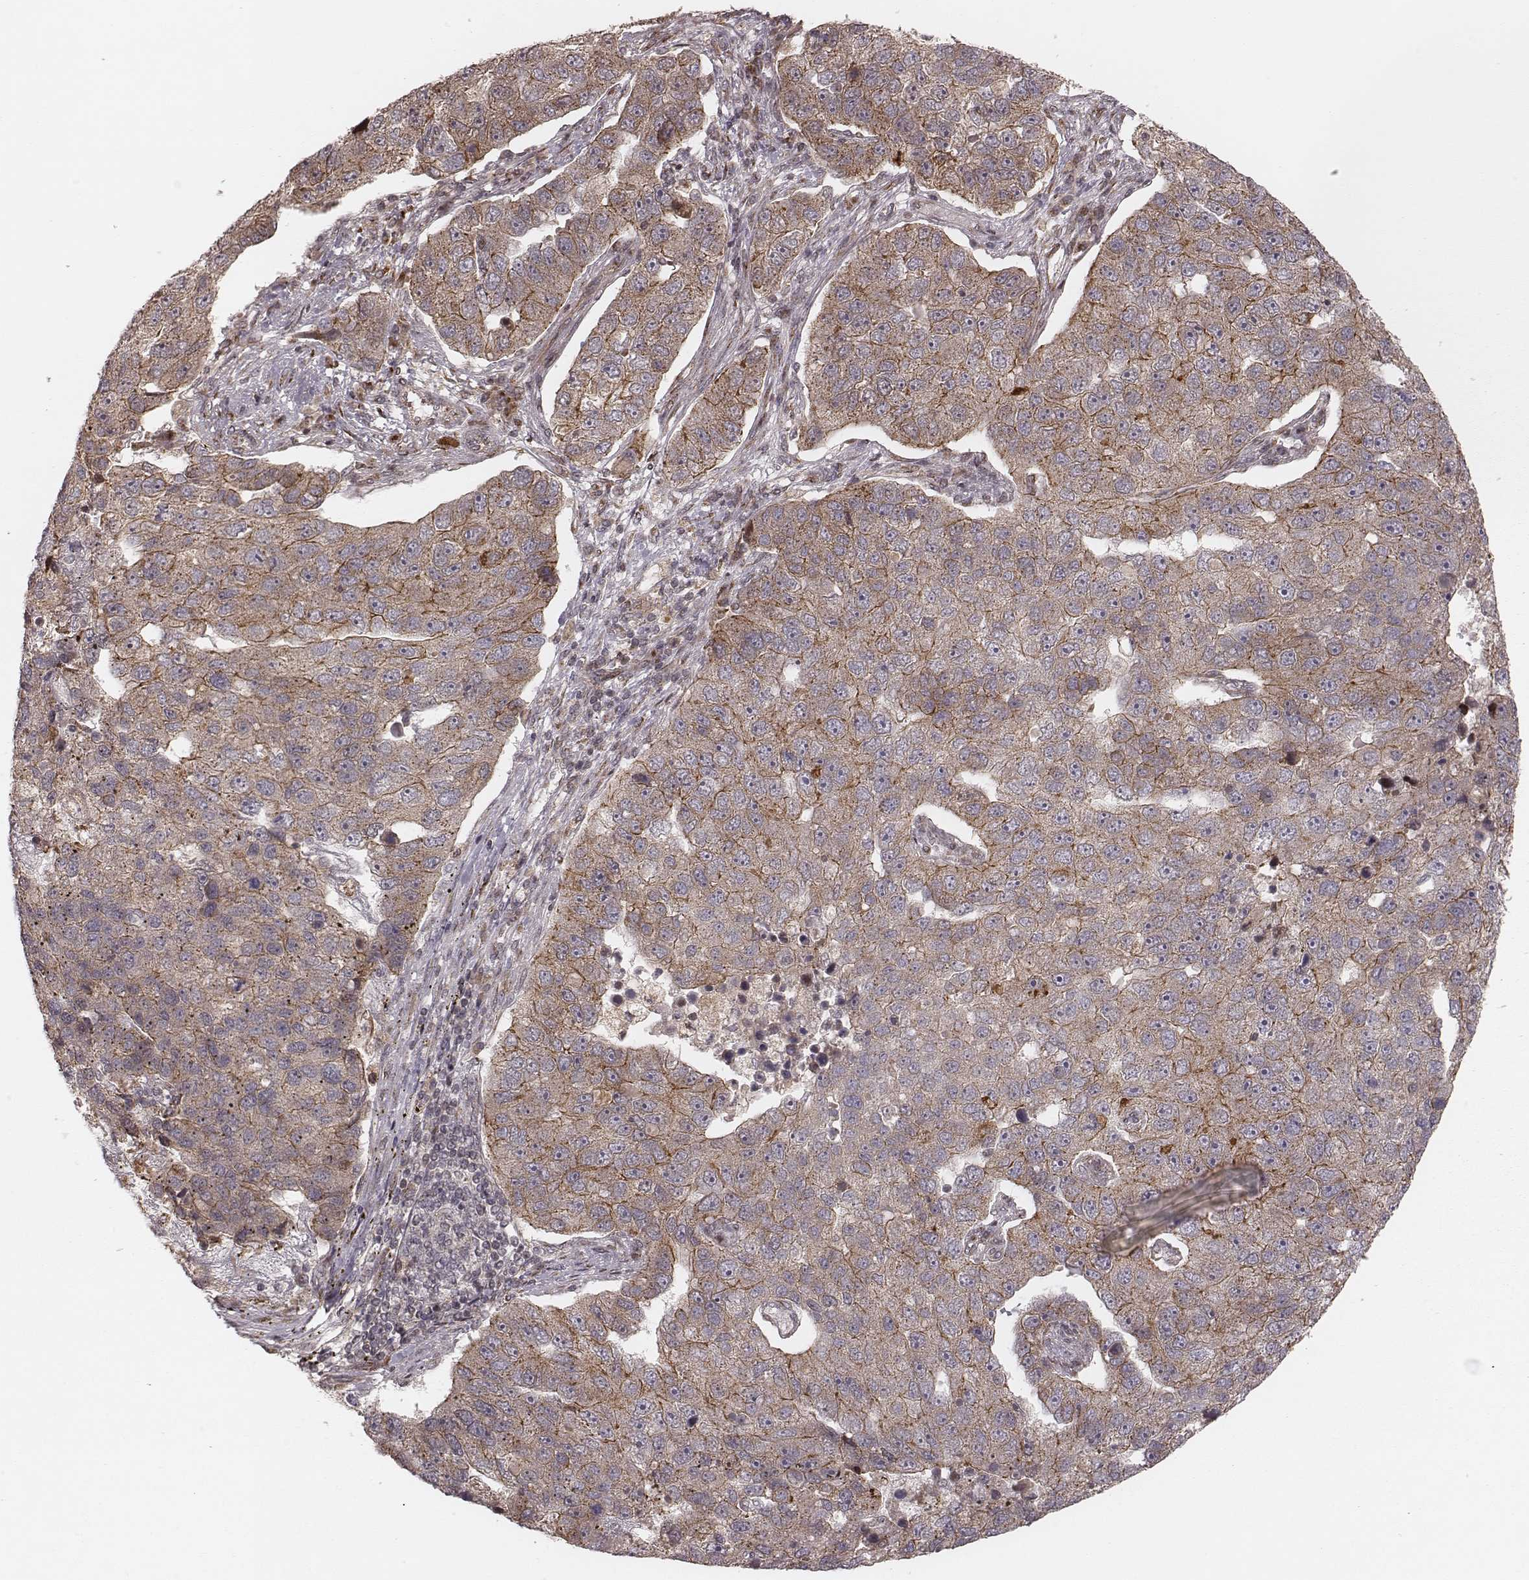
{"staining": {"intensity": "moderate", "quantity": ">75%", "location": "cytoplasmic/membranous"}, "tissue": "pancreatic cancer", "cell_type": "Tumor cells", "image_type": "cancer", "snomed": [{"axis": "morphology", "description": "Adenocarcinoma, NOS"}, {"axis": "topography", "description": "Pancreas"}], "caption": "Adenocarcinoma (pancreatic) stained with immunohistochemistry exhibits moderate cytoplasmic/membranous expression in about >75% of tumor cells.", "gene": "MYO19", "patient": {"sex": "female", "age": 61}}